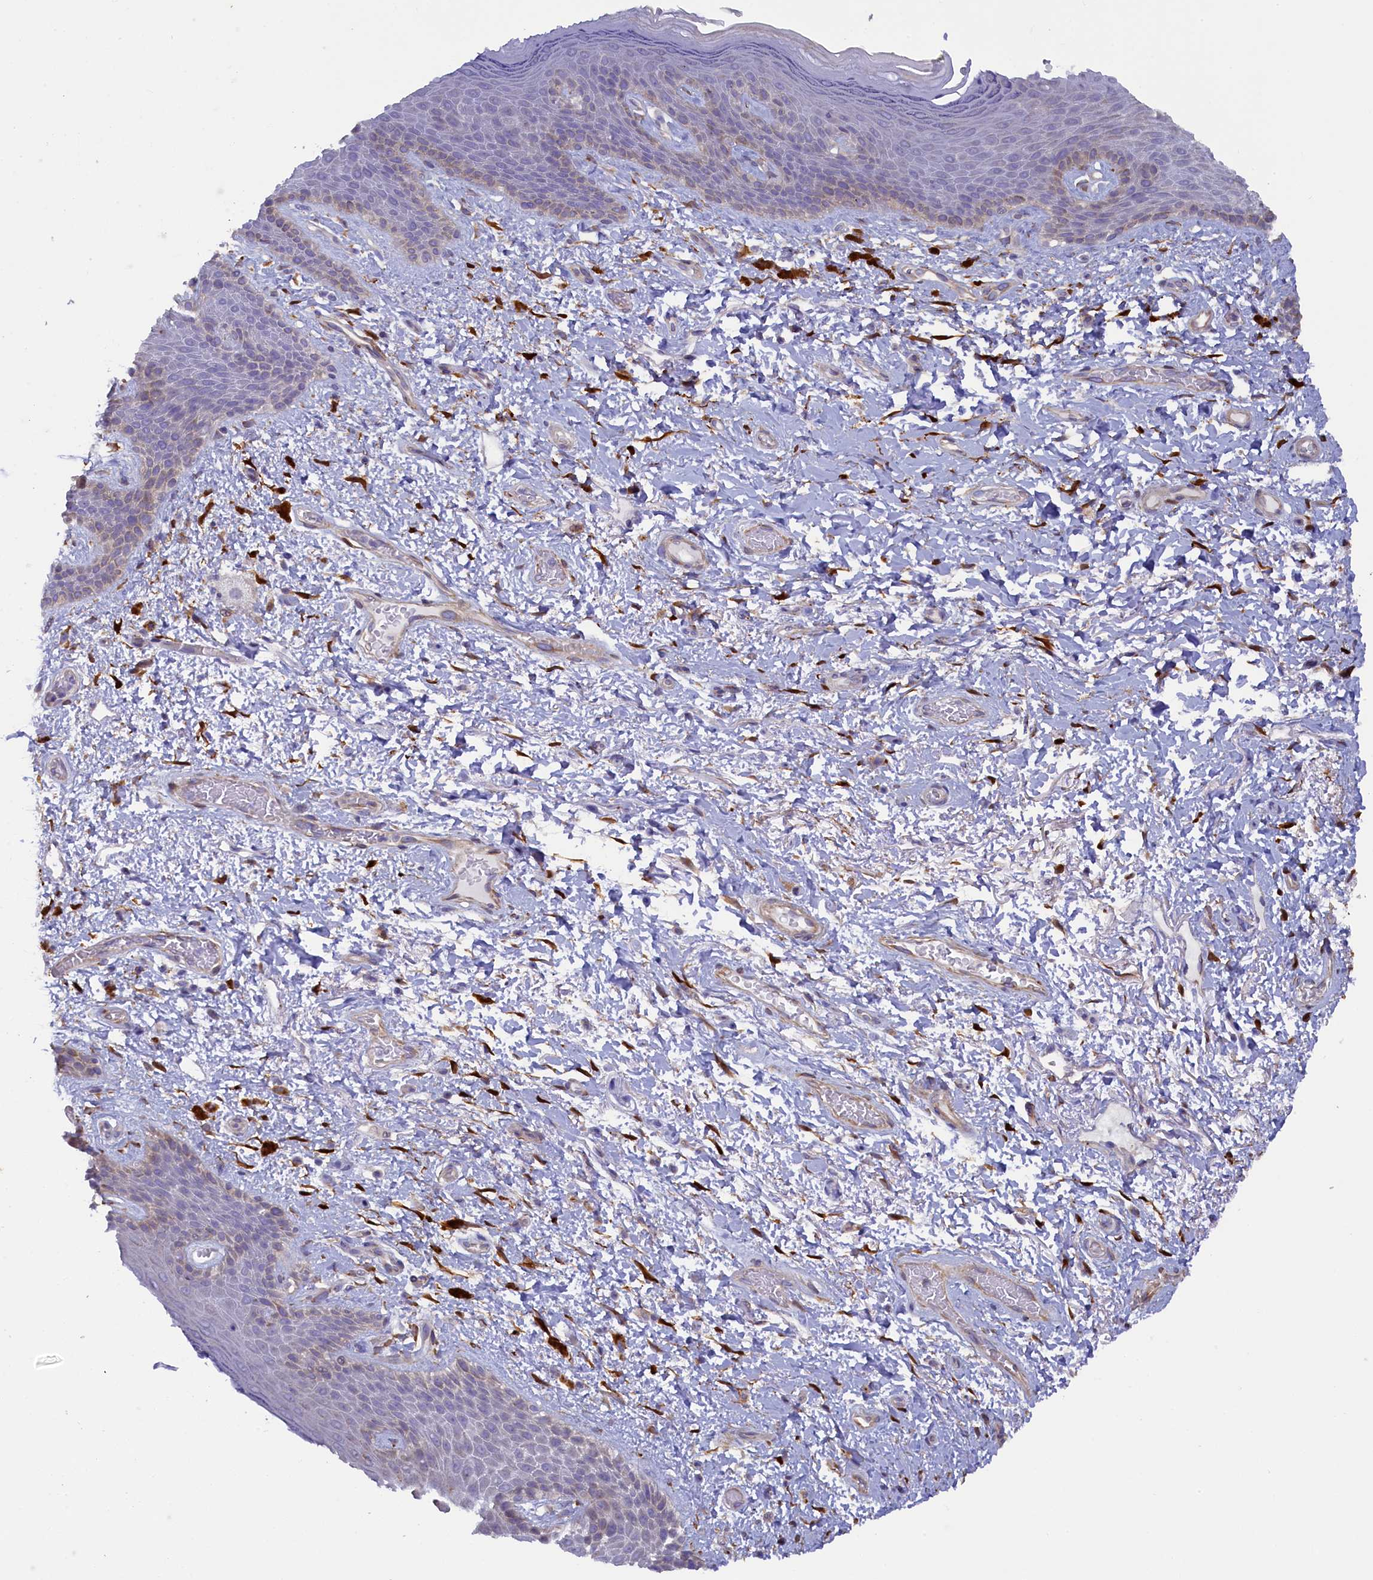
{"staining": {"intensity": "weak", "quantity": "<25%", "location": "cytoplasmic/membranous"}, "tissue": "skin", "cell_type": "Epidermal cells", "image_type": "normal", "snomed": [{"axis": "morphology", "description": "Normal tissue, NOS"}, {"axis": "topography", "description": "Anal"}], "caption": "A high-resolution photomicrograph shows immunohistochemistry staining of unremarkable skin, which exhibits no significant staining in epidermal cells. (Brightfield microscopy of DAB IHC at high magnification).", "gene": "POGLUT3", "patient": {"sex": "female", "age": 46}}